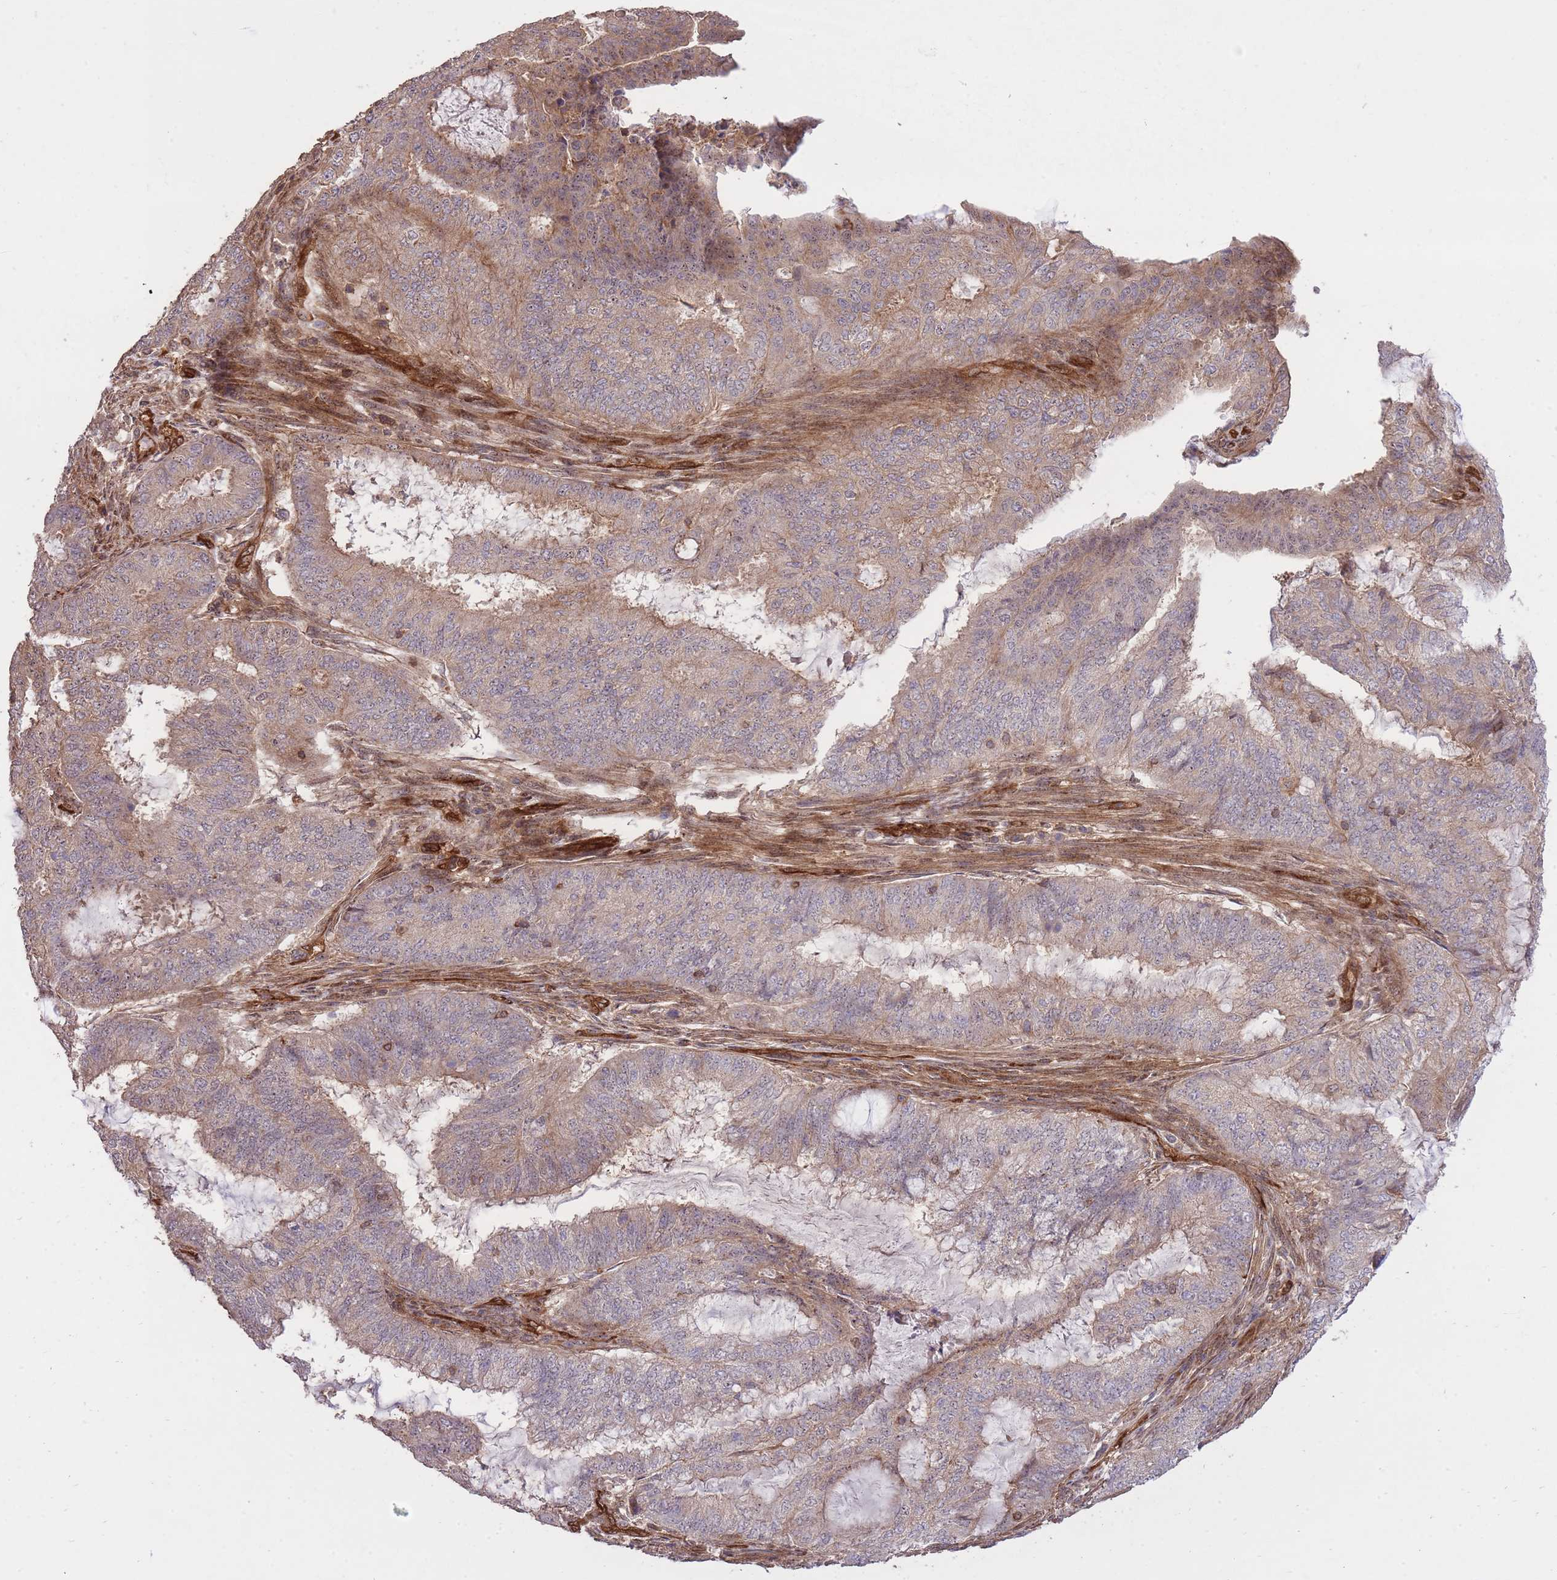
{"staining": {"intensity": "weak", "quantity": "25%-75%", "location": "cytoplasmic/membranous"}, "tissue": "endometrial cancer", "cell_type": "Tumor cells", "image_type": "cancer", "snomed": [{"axis": "morphology", "description": "Adenocarcinoma, NOS"}, {"axis": "topography", "description": "Endometrium"}], "caption": "This histopathology image reveals immunohistochemistry staining of endometrial cancer (adenocarcinoma), with low weak cytoplasmic/membranous expression in about 25%-75% of tumor cells.", "gene": "PLD1", "patient": {"sex": "female", "age": 51}}